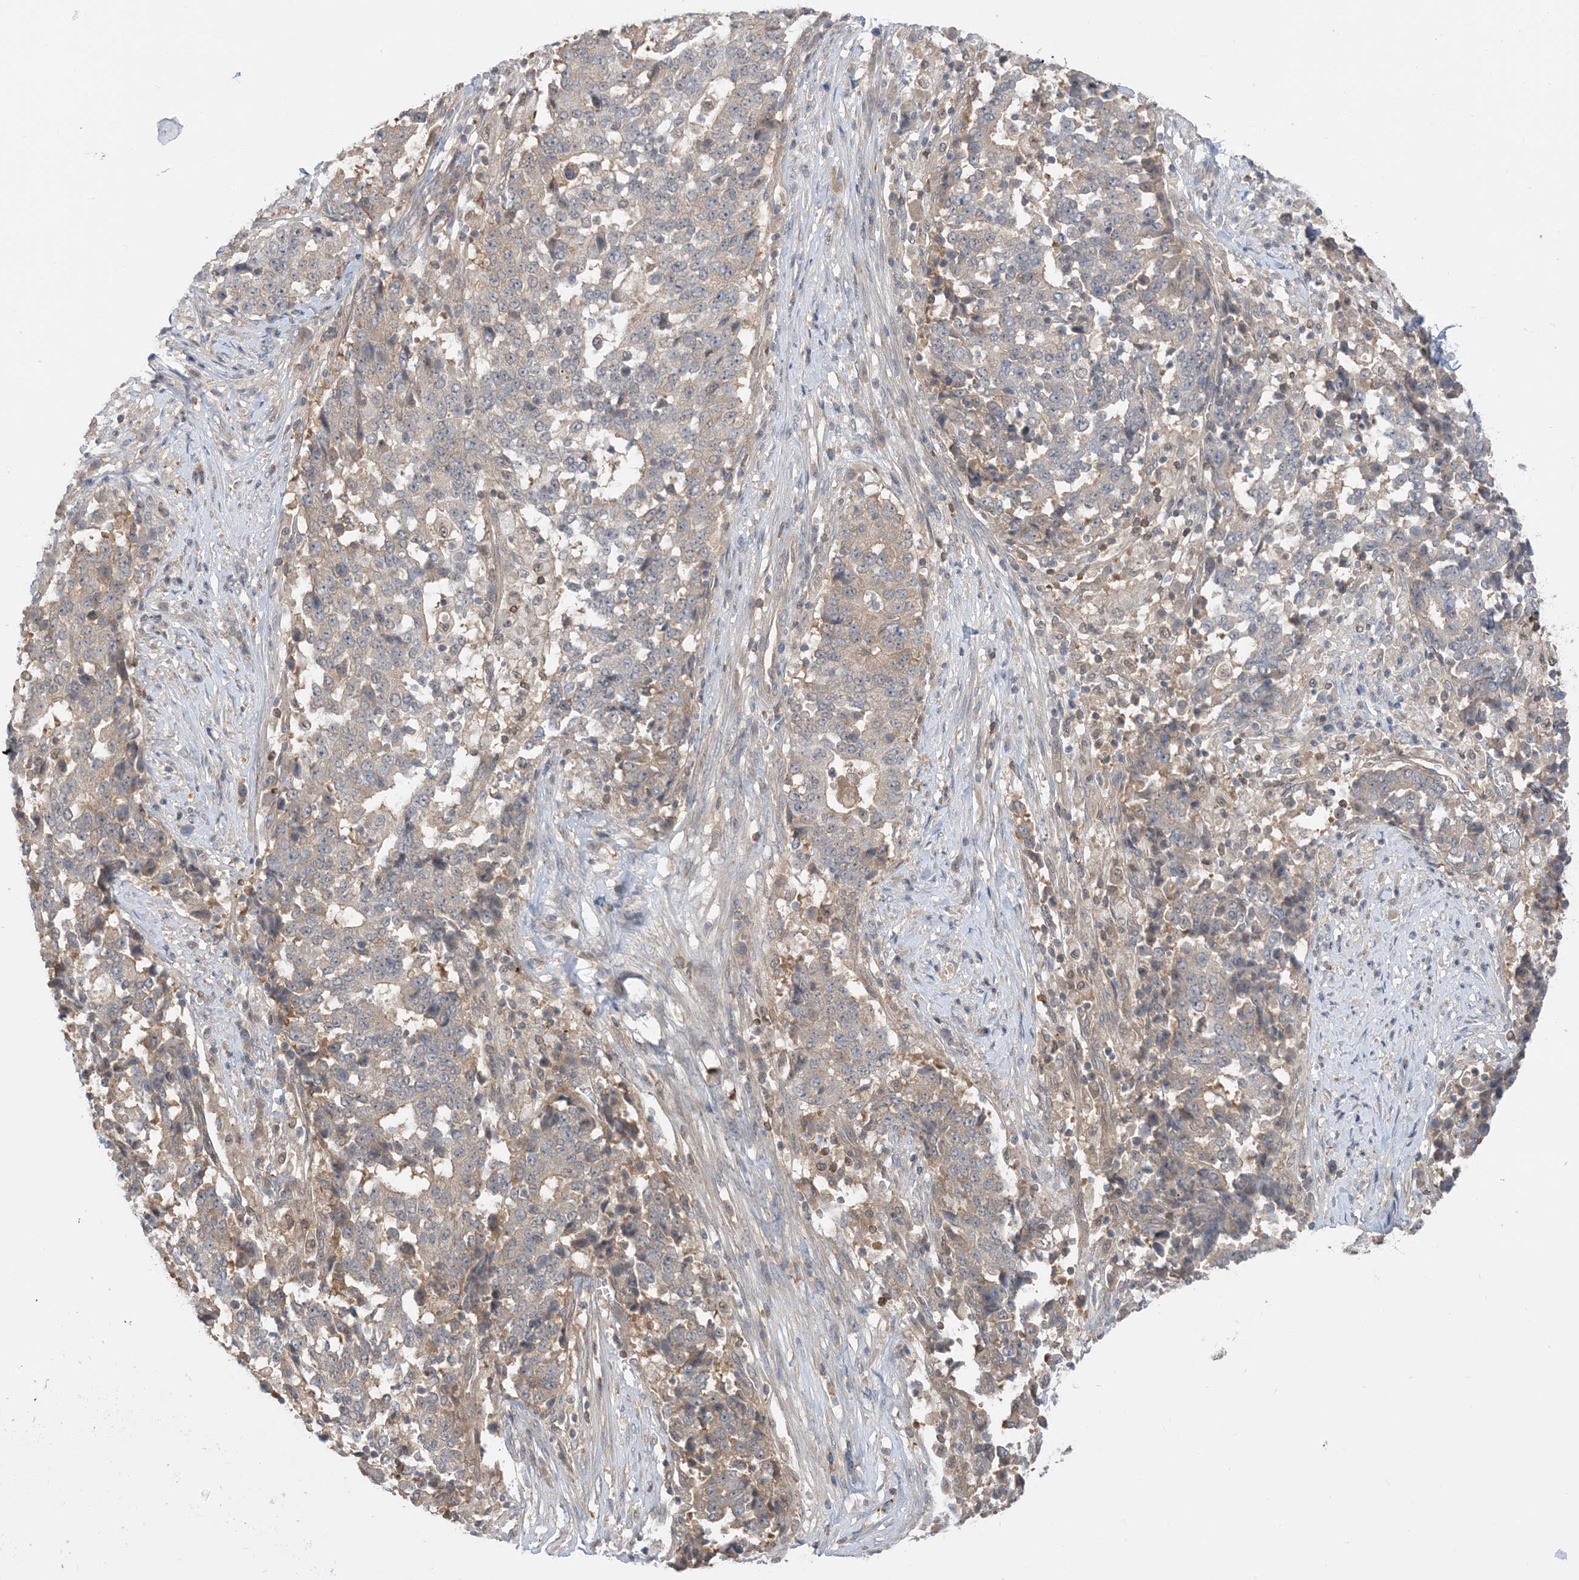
{"staining": {"intensity": "weak", "quantity": "25%-75%", "location": "cytoplasmic/membranous"}, "tissue": "stomach cancer", "cell_type": "Tumor cells", "image_type": "cancer", "snomed": [{"axis": "morphology", "description": "Adenocarcinoma, NOS"}, {"axis": "topography", "description": "Stomach"}], "caption": "An image of stomach cancer stained for a protein shows weak cytoplasmic/membranous brown staining in tumor cells. The protein is shown in brown color, while the nuclei are stained blue.", "gene": "WDR26", "patient": {"sex": "male", "age": 59}}